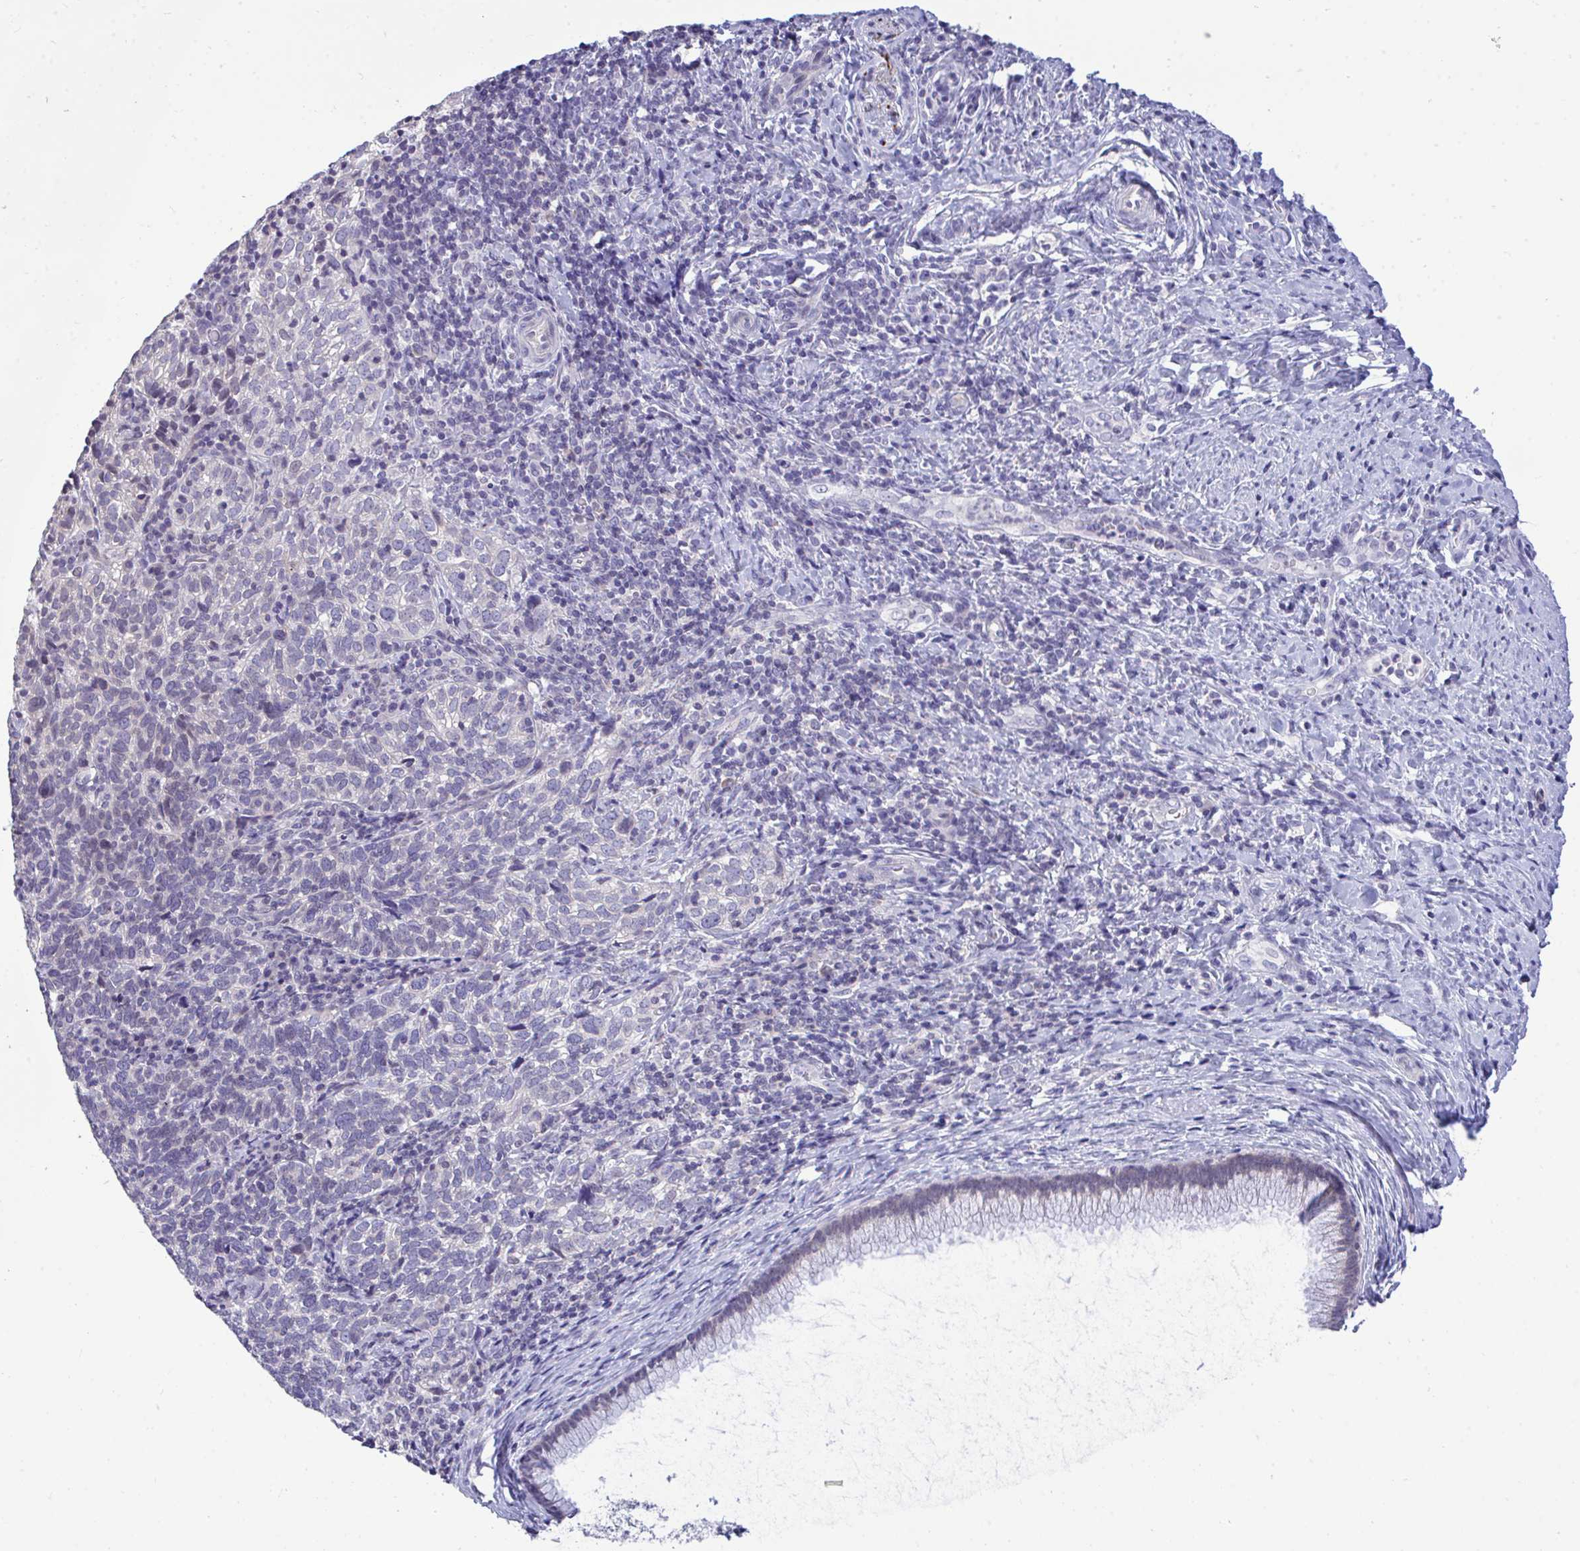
{"staining": {"intensity": "negative", "quantity": "none", "location": "none"}, "tissue": "cervical cancer", "cell_type": "Tumor cells", "image_type": "cancer", "snomed": [{"axis": "morphology", "description": "Normal tissue, NOS"}, {"axis": "morphology", "description": "Squamous cell carcinoma, NOS"}, {"axis": "topography", "description": "Vagina"}, {"axis": "topography", "description": "Cervix"}], "caption": "IHC of cervical cancer displays no positivity in tumor cells.", "gene": "PIGK", "patient": {"sex": "female", "age": 45}}